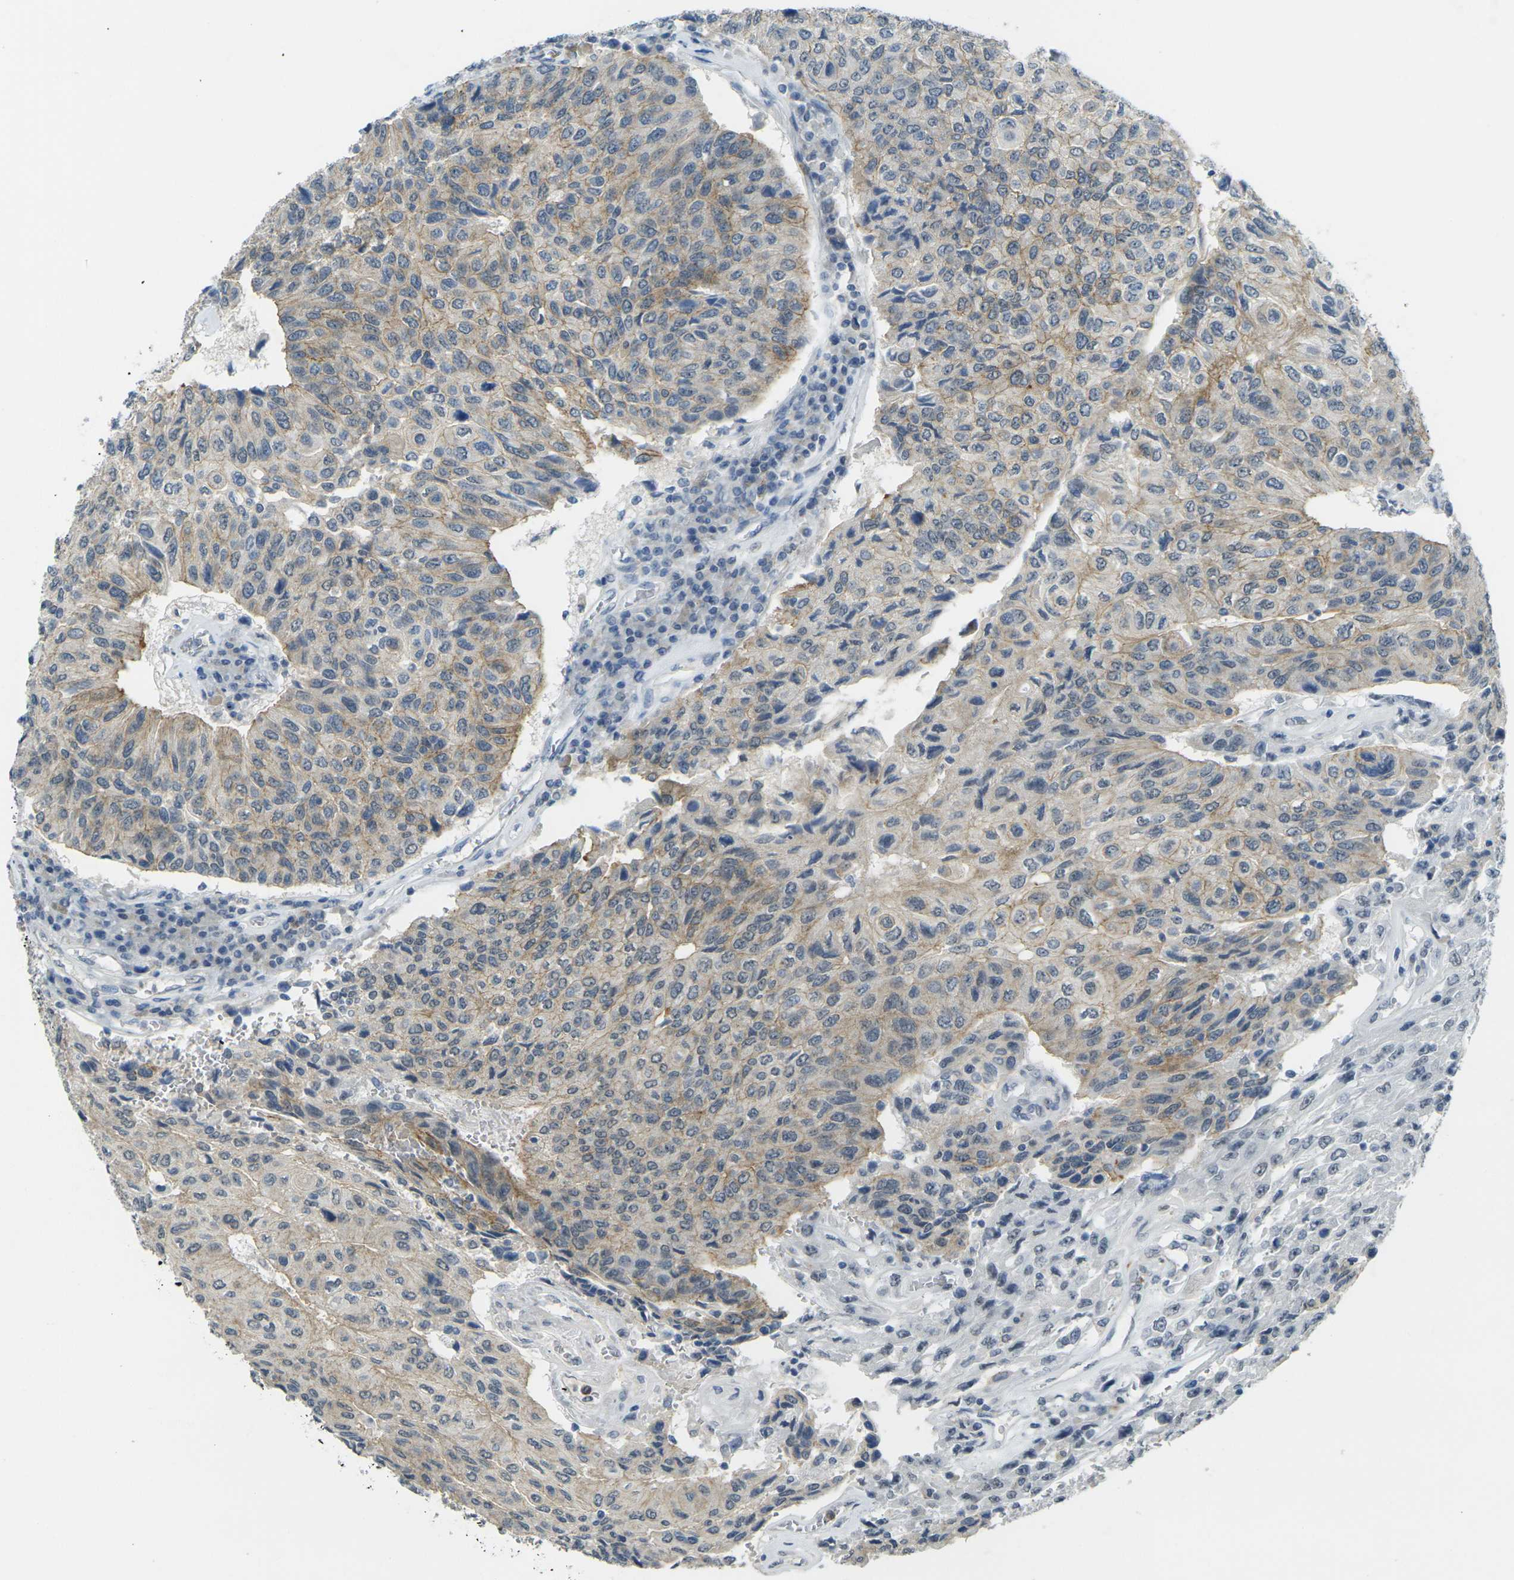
{"staining": {"intensity": "moderate", "quantity": ">75%", "location": "cytoplasmic/membranous"}, "tissue": "urothelial cancer", "cell_type": "Tumor cells", "image_type": "cancer", "snomed": [{"axis": "morphology", "description": "Urothelial carcinoma, High grade"}, {"axis": "topography", "description": "Urinary bladder"}], "caption": "Immunohistochemical staining of urothelial cancer exhibits medium levels of moderate cytoplasmic/membranous expression in about >75% of tumor cells.", "gene": "SPTBN2", "patient": {"sex": "male", "age": 66}}